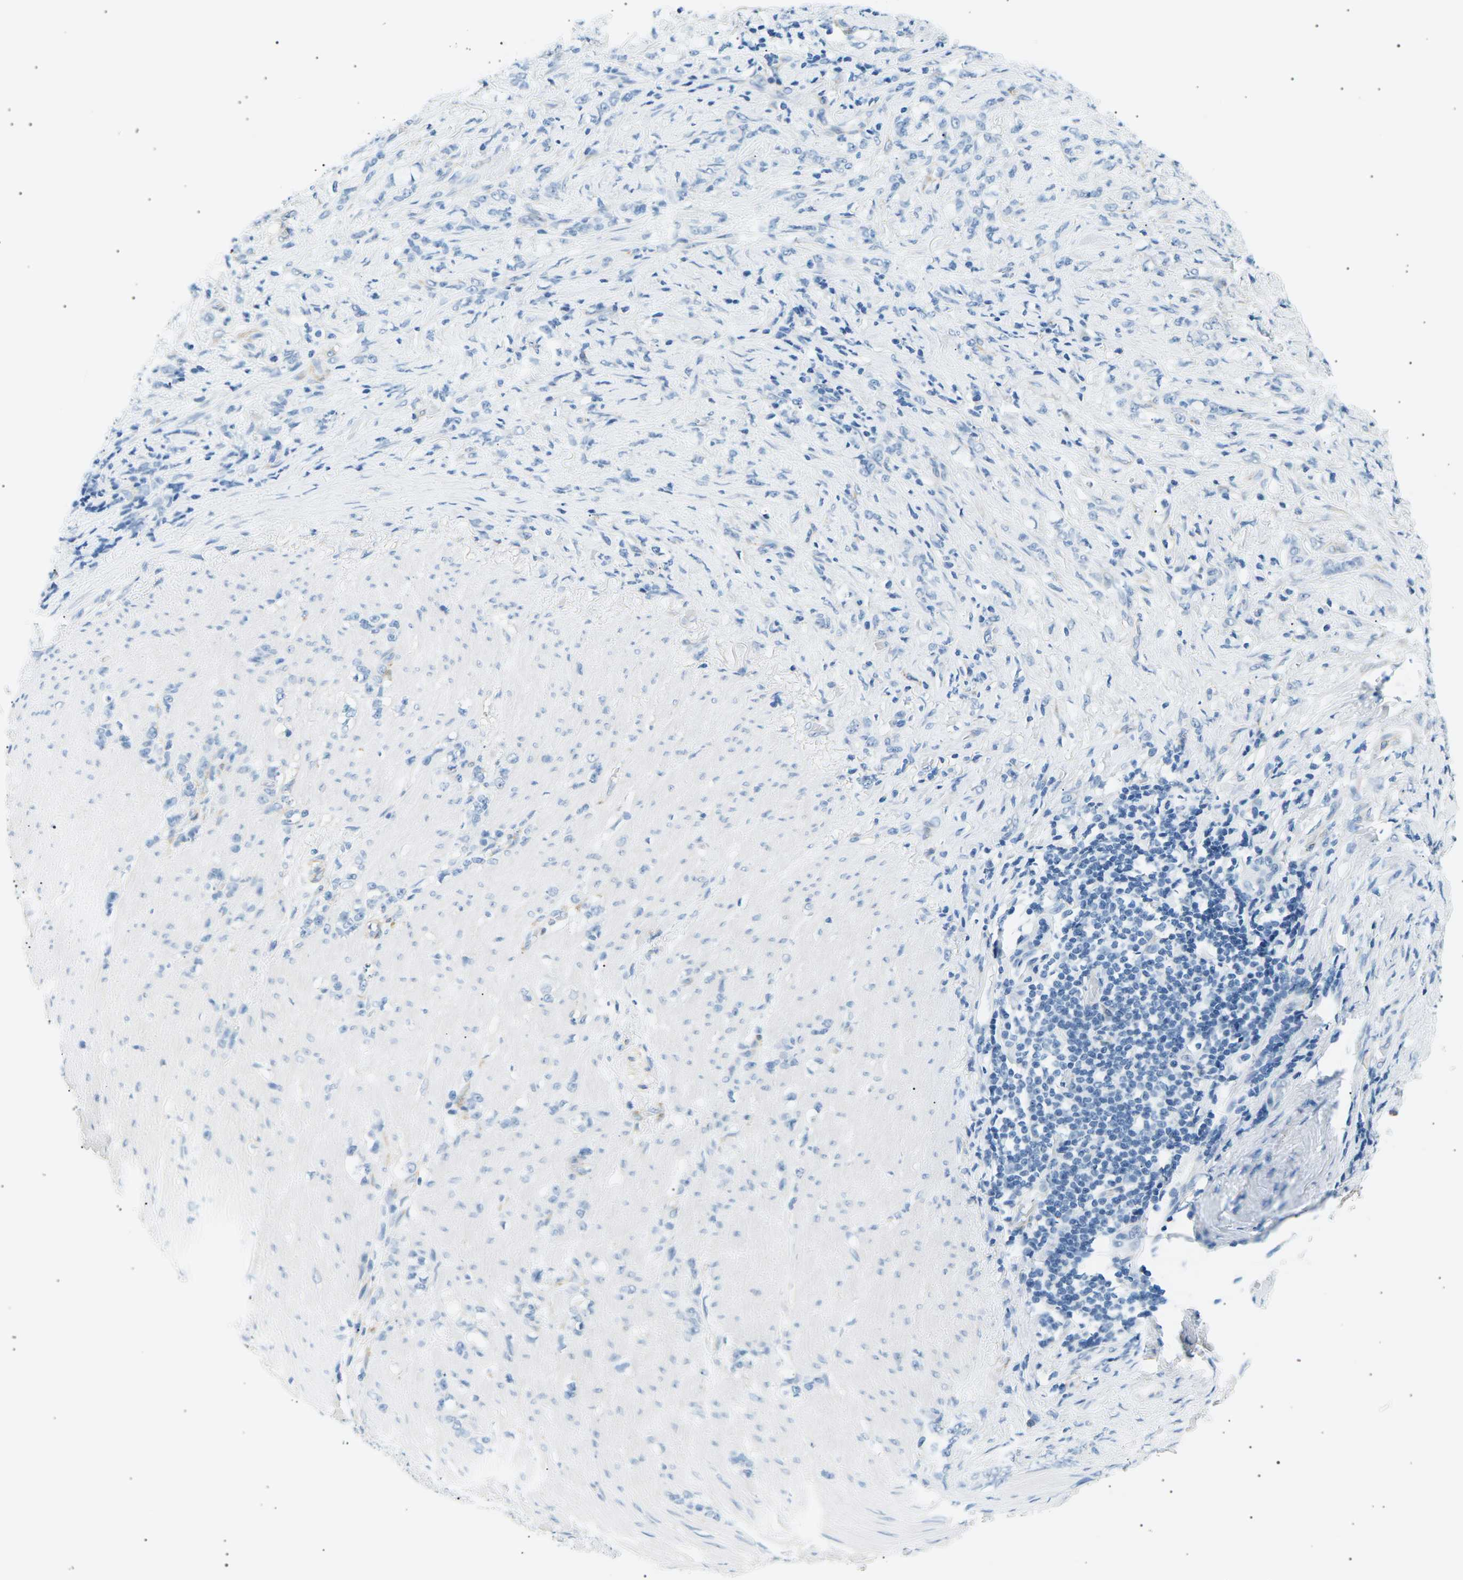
{"staining": {"intensity": "negative", "quantity": "none", "location": "none"}, "tissue": "stomach cancer", "cell_type": "Tumor cells", "image_type": "cancer", "snomed": [{"axis": "morphology", "description": "Adenocarcinoma, NOS"}, {"axis": "topography", "description": "Stomach, lower"}], "caption": "Adenocarcinoma (stomach) was stained to show a protein in brown. There is no significant staining in tumor cells. (DAB (3,3'-diaminobenzidine) IHC, high magnification).", "gene": "SEPTIN5", "patient": {"sex": "male", "age": 88}}